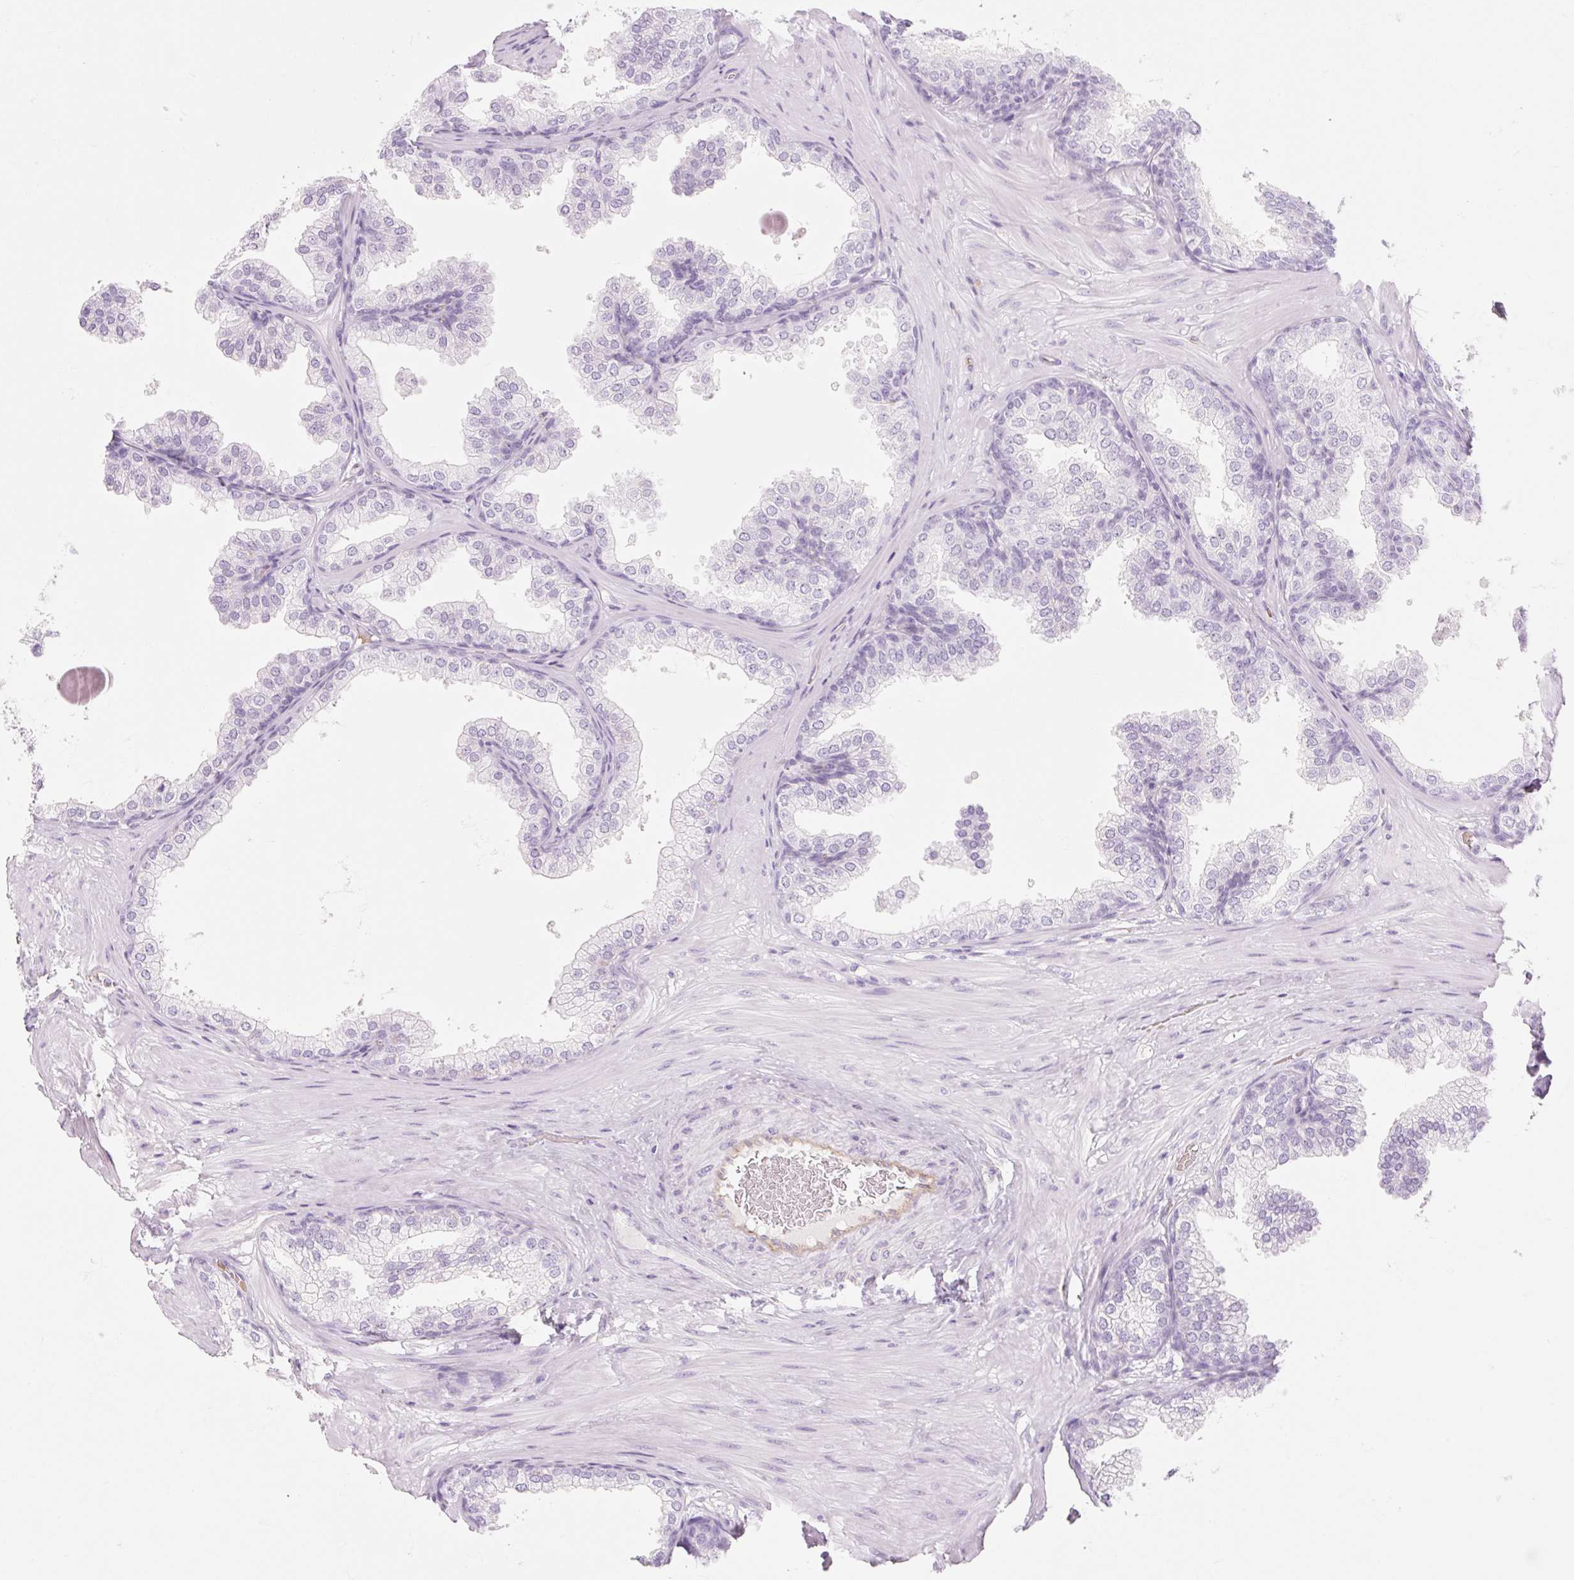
{"staining": {"intensity": "negative", "quantity": "none", "location": "none"}, "tissue": "prostate", "cell_type": "Glandular cells", "image_type": "normal", "snomed": [{"axis": "morphology", "description": "Normal tissue, NOS"}, {"axis": "topography", "description": "Prostate"}], "caption": "IHC histopathology image of benign prostate: human prostate stained with DAB (3,3'-diaminobenzidine) demonstrates no significant protein staining in glandular cells. (Stains: DAB (3,3'-diaminobenzidine) immunohistochemistry with hematoxylin counter stain, Microscopy: brightfield microscopy at high magnification).", "gene": "TAF1L", "patient": {"sex": "male", "age": 37}}